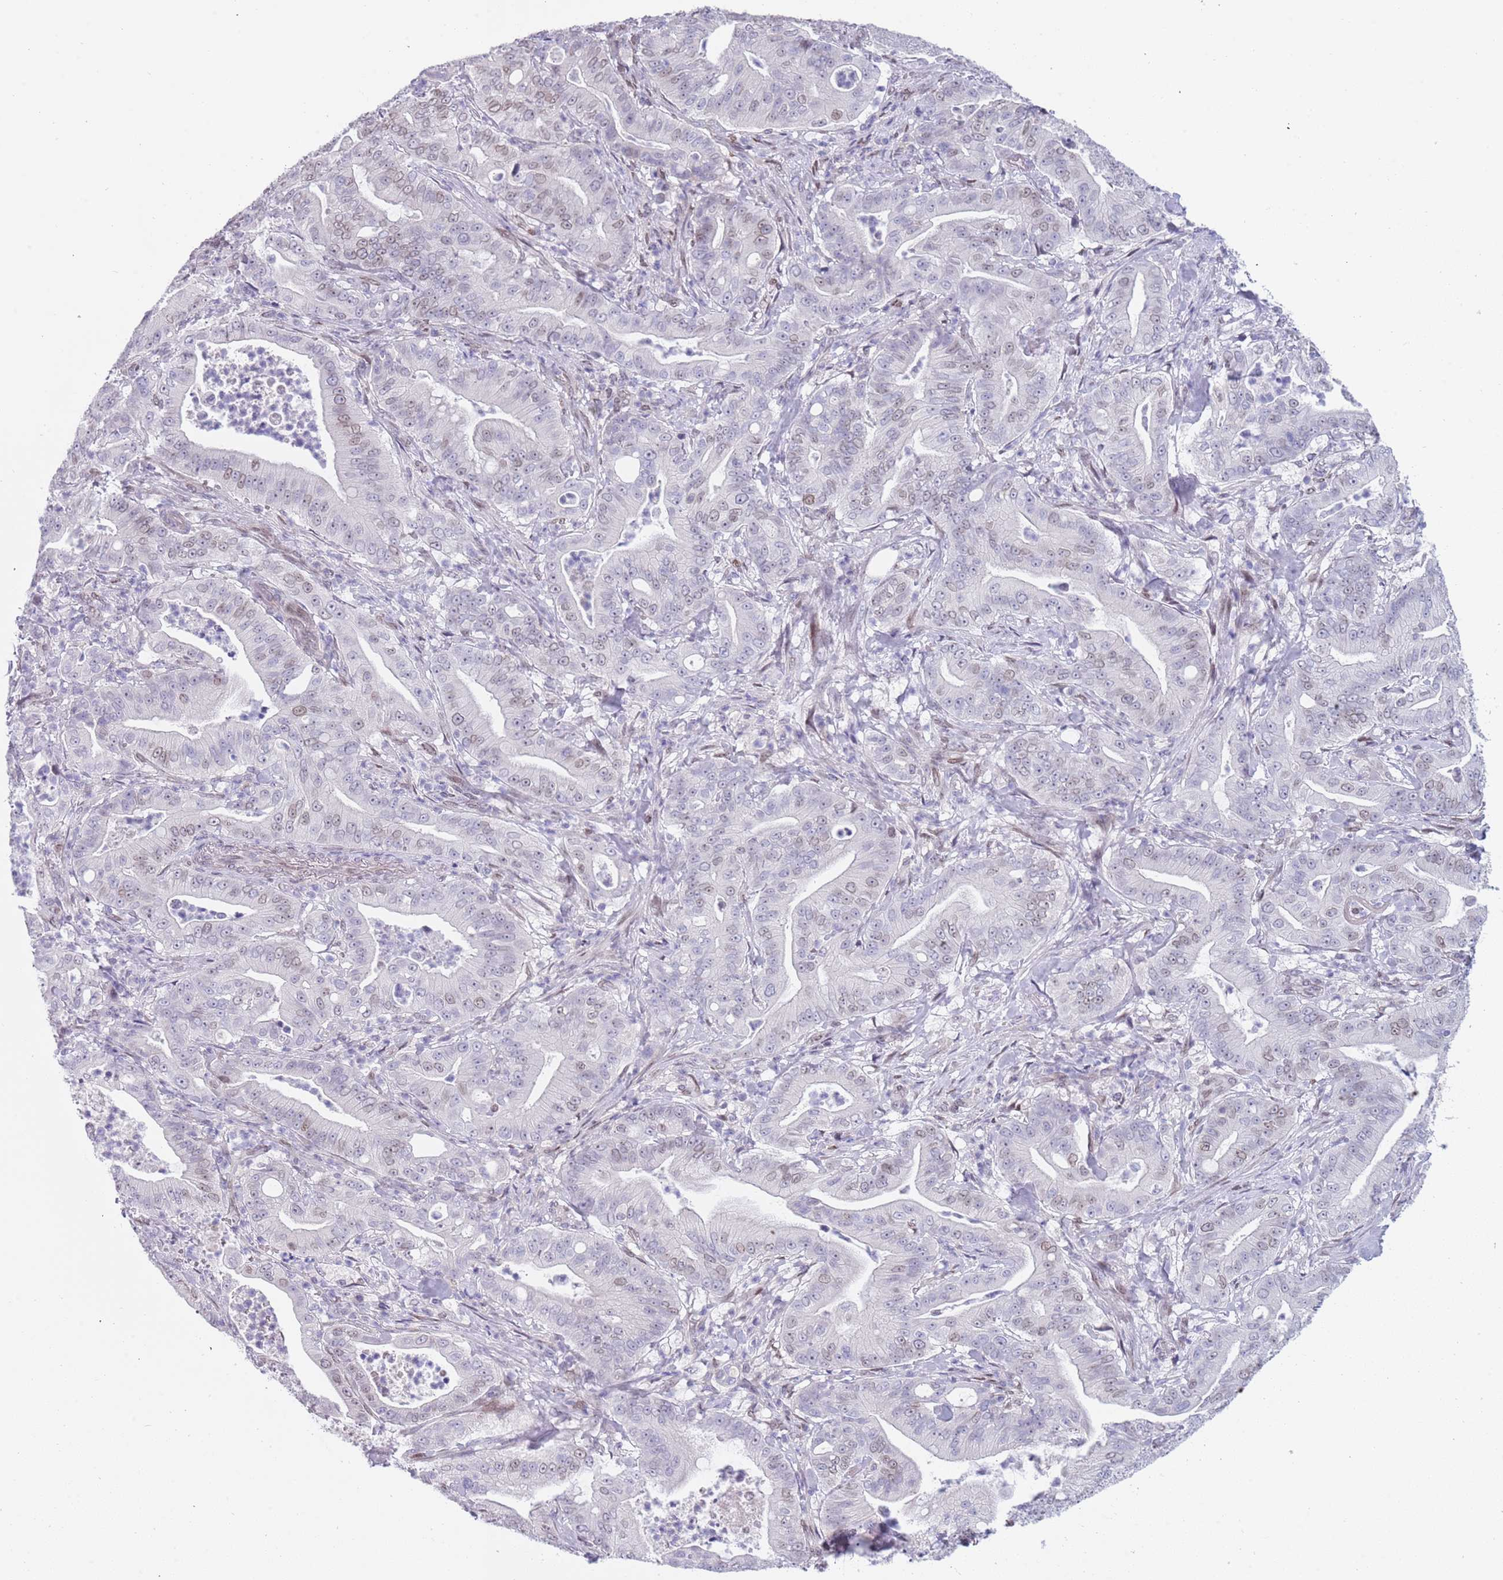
{"staining": {"intensity": "weak", "quantity": "<25%", "location": "cytoplasmic/membranous,nuclear"}, "tissue": "pancreatic cancer", "cell_type": "Tumor cells", "image_type": "cancer", "snomed": [{"axis": "morphology", "description": "Adenocarcinoma, NOS"}, {"axis": "topography", "description": "Pancreas"}], "caption": "Tumor cells are negative for protein expression in human adenocarcinoma (pancreatic). (DAB (3,3'-diaminobenzidine) IHC visualized using brightfield microscopy, high magnification).", "gene": "KLHDC2", "patient": {"sex": "male", "age": 71}}